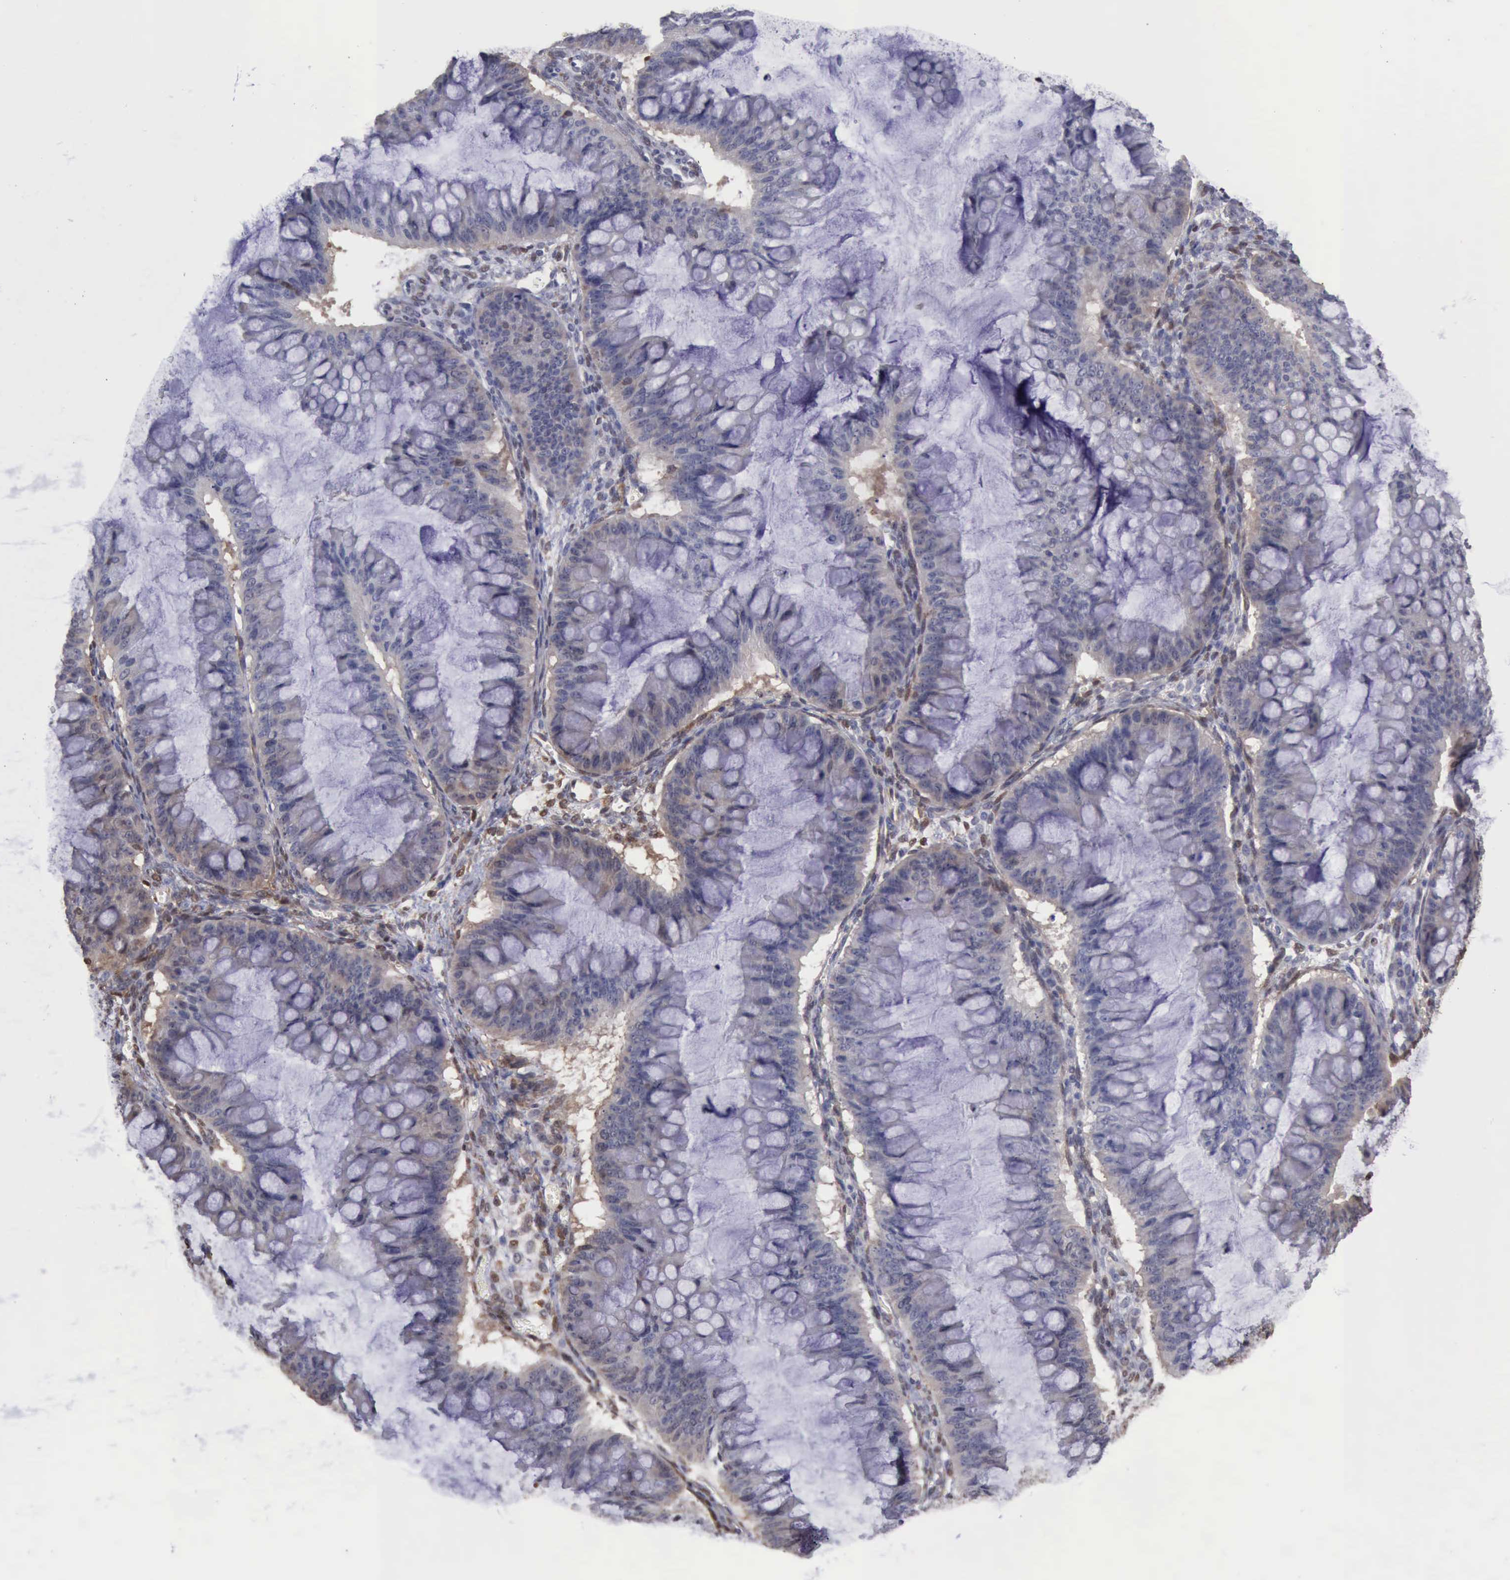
{"staining": {"intensity": "weak", "quantity": "25%-75%", "location": "cytoplasmic/membranous"}, "tissue": "ovarian cancer", "cell_type": "Tumor cells", "image_type": "cancer", "snomed": [{"axis": "morphology", "description": "Cystadenocarcinoma, mucinous, NOS"}, {"axis": "topography", "description": "Ovary"}], "caption": "Mucinous cystadenocarcinoma (ovarian) stained with a protein marker demonstrates weak staining in tumor cells.", "gene": "STAT1", "patient": {"sex": "female", "age": 73}}